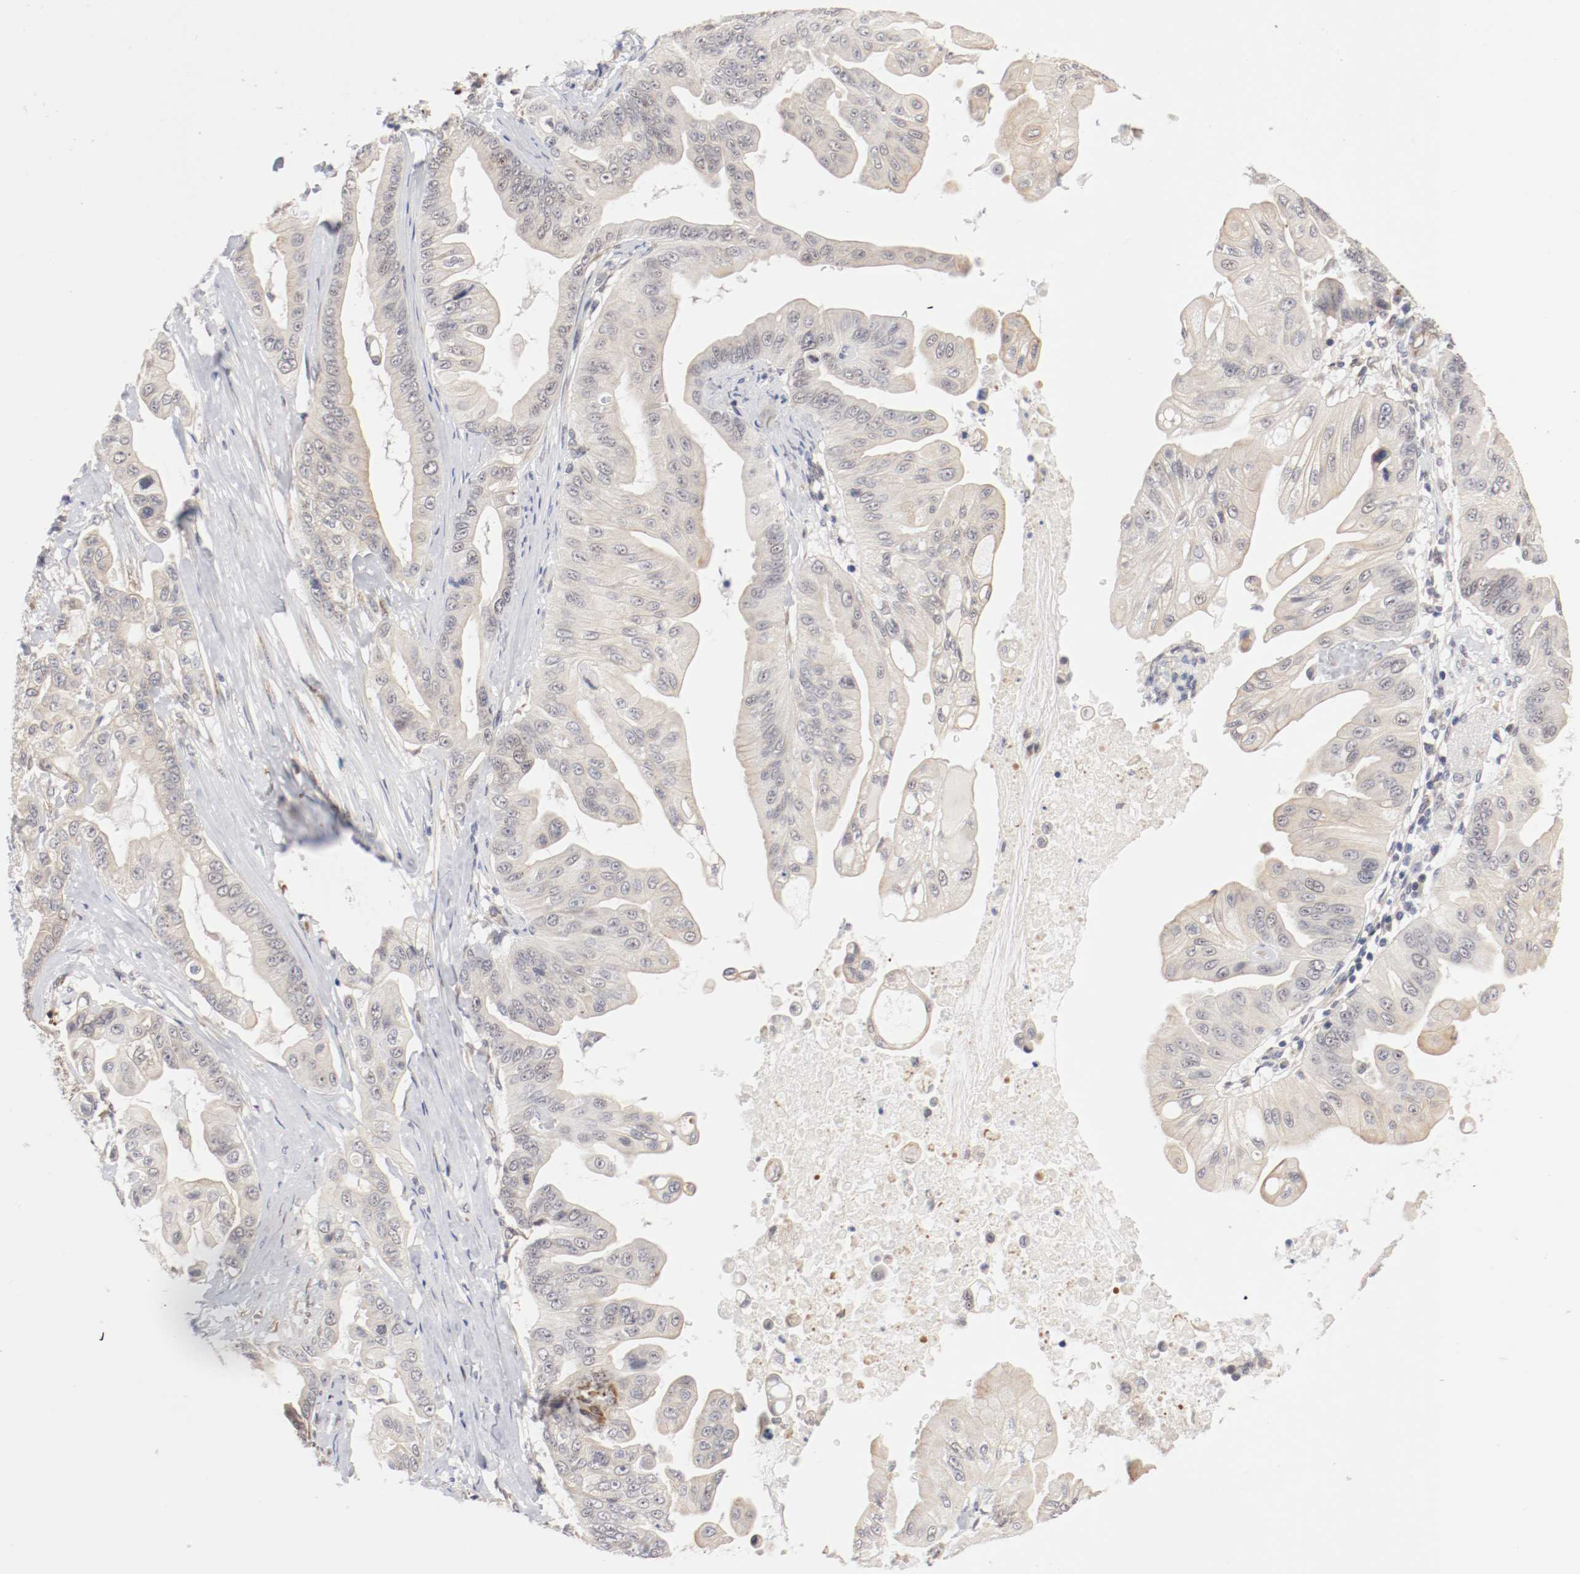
{"staining": {"intensity": "weak", "quantity": ">75%", "location": "cytoplasmic/membranous"}, "tissue": "pancreatic cancer", "cell_type": "Tumor cells", "image_type": "cancer", "snomed": [{"axis": "morphology", "description": "Adenocarcinoma, NOS"}, {"axis": "topography", "description": "Pancreas"}], "caption": "An immunohistochemistry micrograph of neoplastic tissue is shown. Protein staining in brown labels weak cytoplasmic/membranous positivity in pancreatic cancer (adenocarcinoma) within tumor cells. The staining is performed using DAB (3,3'-diaminobenzidine) brown chromogen to label protein expression. The nuclei are counter-stained blue using hematoxylin.", "gene": "FKBP3", "patient": {"sex": "female", "age": 75}}